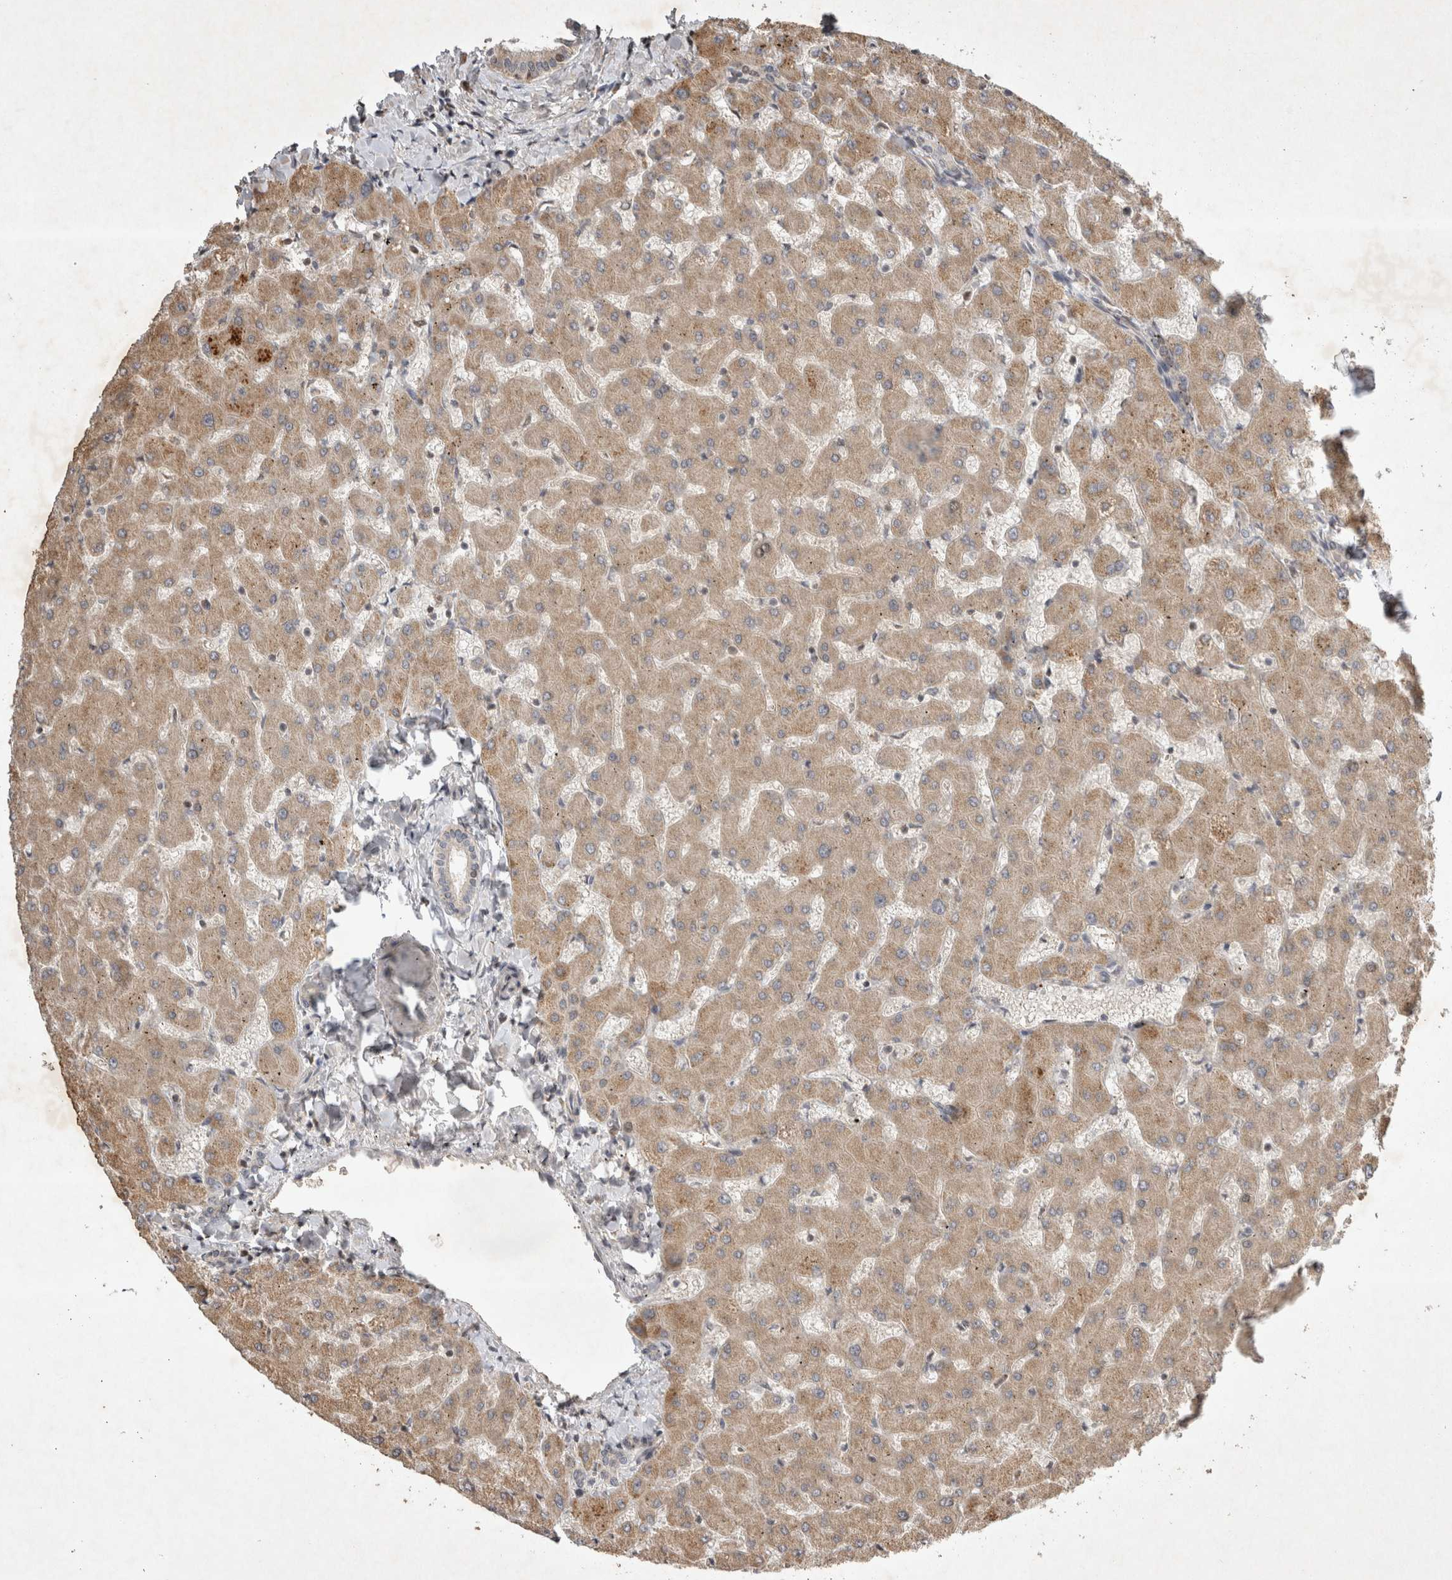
{"staining": {"intensity": "weak", "quantity": "<25%", "location": "cytoplasmic/membranous"}, "tissue": "liver", "cell_type": "Cholangiocytes", "image_type": "normal", "snomed": [{"axis": "morphology", "description": "Normal tissue, NOS"}, {"axis": "topography", "description": "Liver"}], "caption": "Protein analysis of unremarkable liver shows no significant expression in cholangiocytes. (Brightfield microscopy of DAB (3,3'-diaminobenzidine) immunohistochemistry at high magnification).", "gene": "EIF2AK1", "patient": {"sex": "female", "age": 63}}